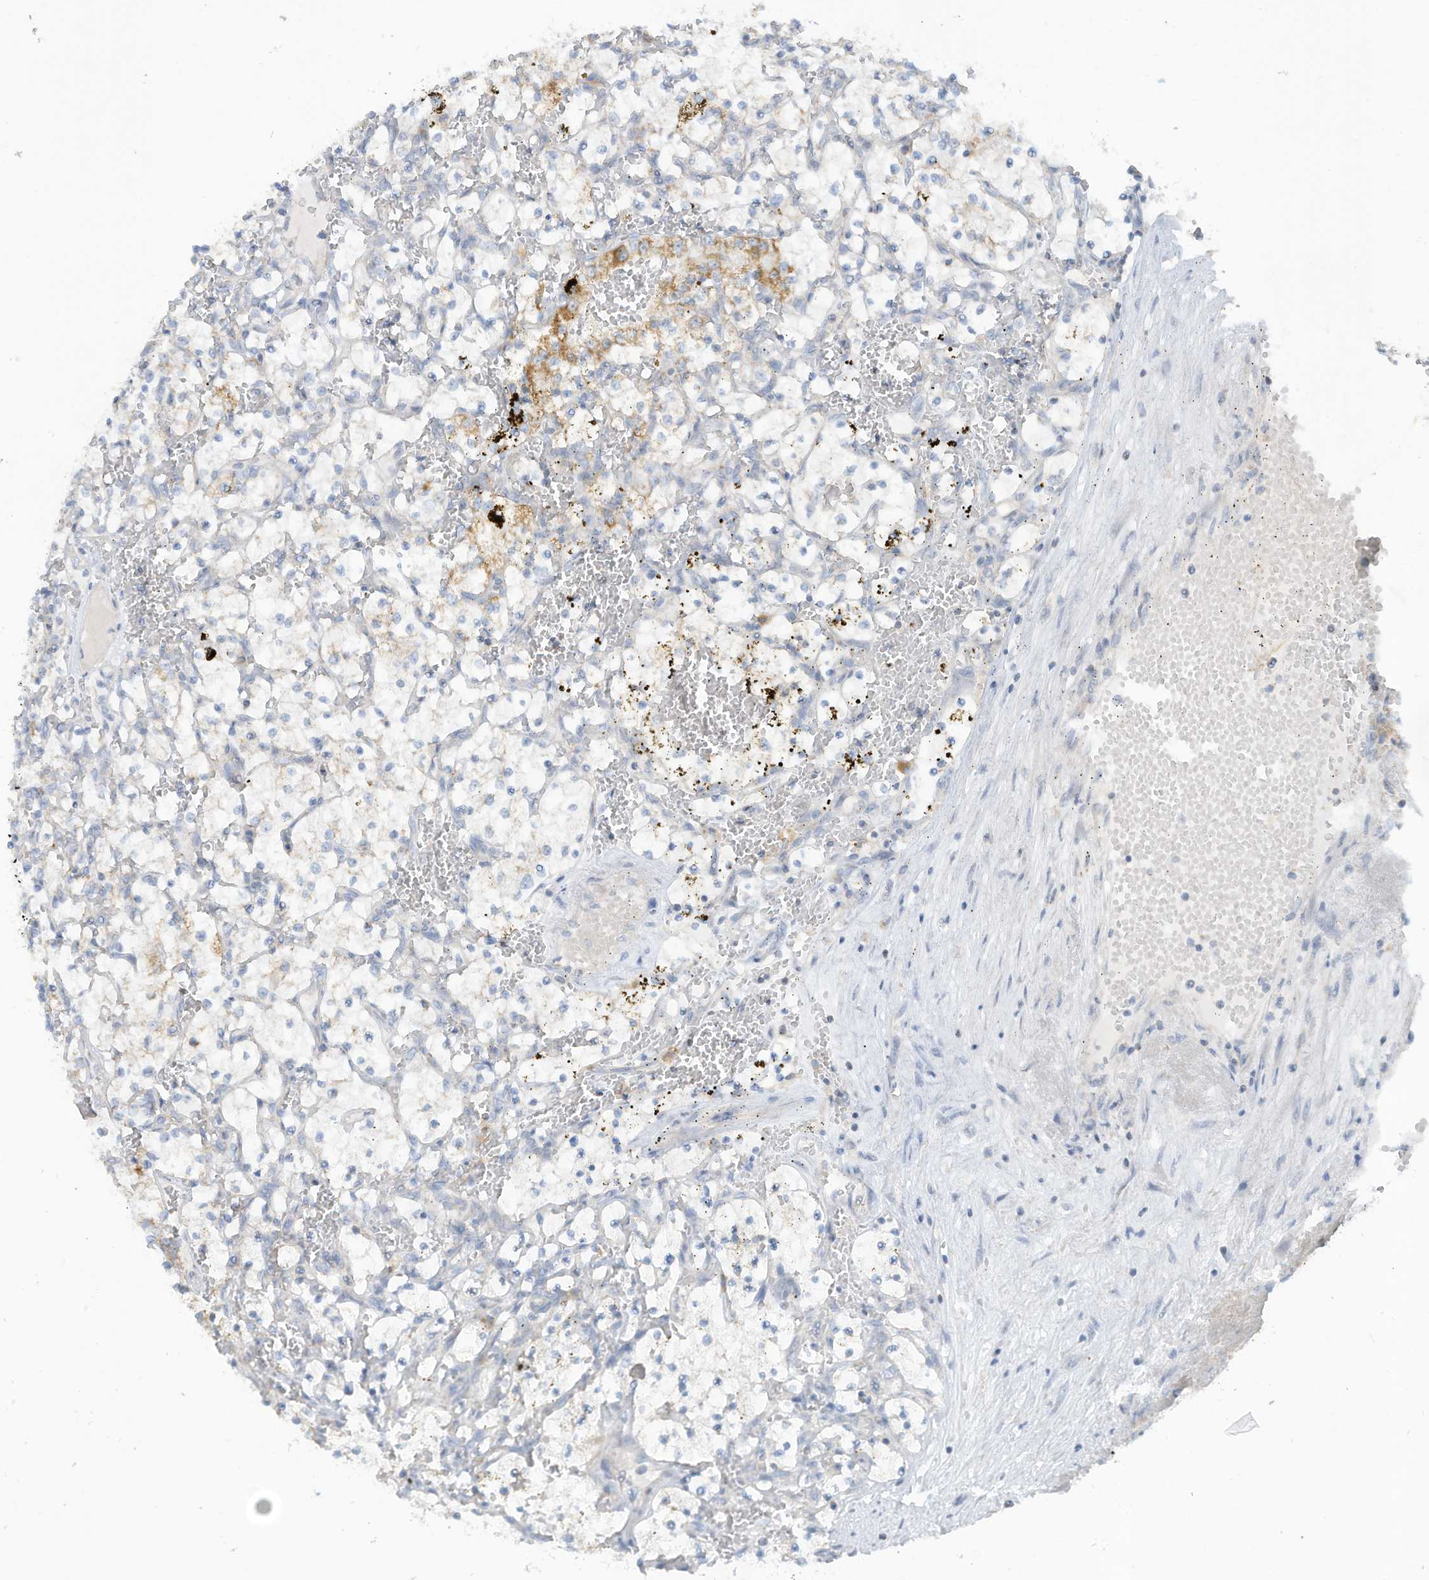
{"staining": {"intensity": "moderate", "quantity": "<25%", "location": "cytoplasmic/membranous"}, "tissue": "renal cancer", "cell_type": "Tumor cells", "image_type": "cancer", "snomed": [{"axis": "morphology", "description": "Adenocarcinoma, NOS"}, {"axis": "topography", "description": "Kidney"}], "caption": "Renal cancer stained with a protein marker shows moderate staining in tumor cells.", "gene": "GTPBP2", "patient": {"sex": "female", "age": 69}}